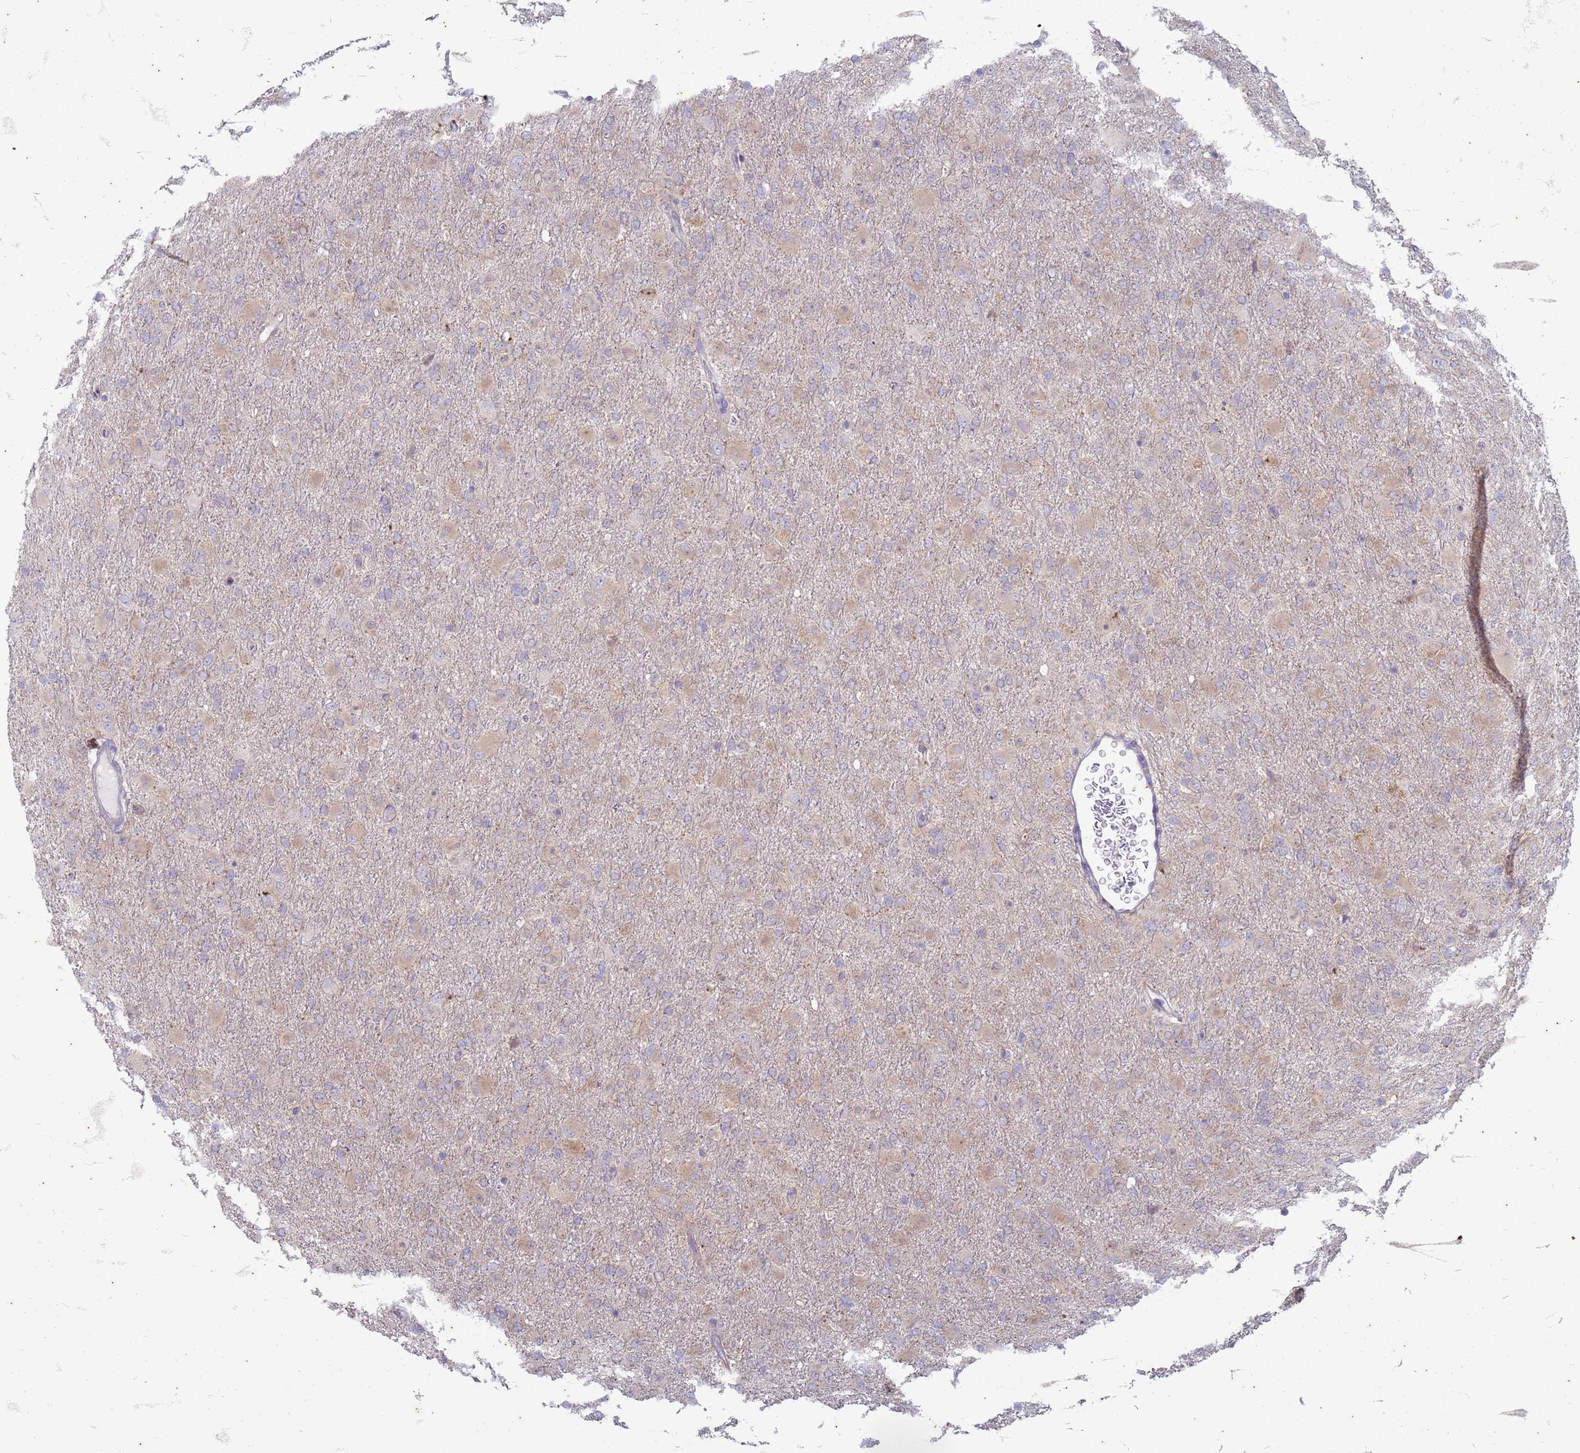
{"staining": {"intensity": "weak", "quantity": "<25%", "location": "cytoplasmic/membranous"}, "tissue": "glioma", "cell_type": "Tumor cells", "image_type": "cancer", "snomed": [{"axis": "morphology", "description": "Glioma, malignant, Low grade"}, {"axis": "topography", "description": "Brain"}], "caption": "There is no significant positivity in tumor cells of glioma.", "gene": "SUCO", "patient": {"sex": "male", "age": 65}}